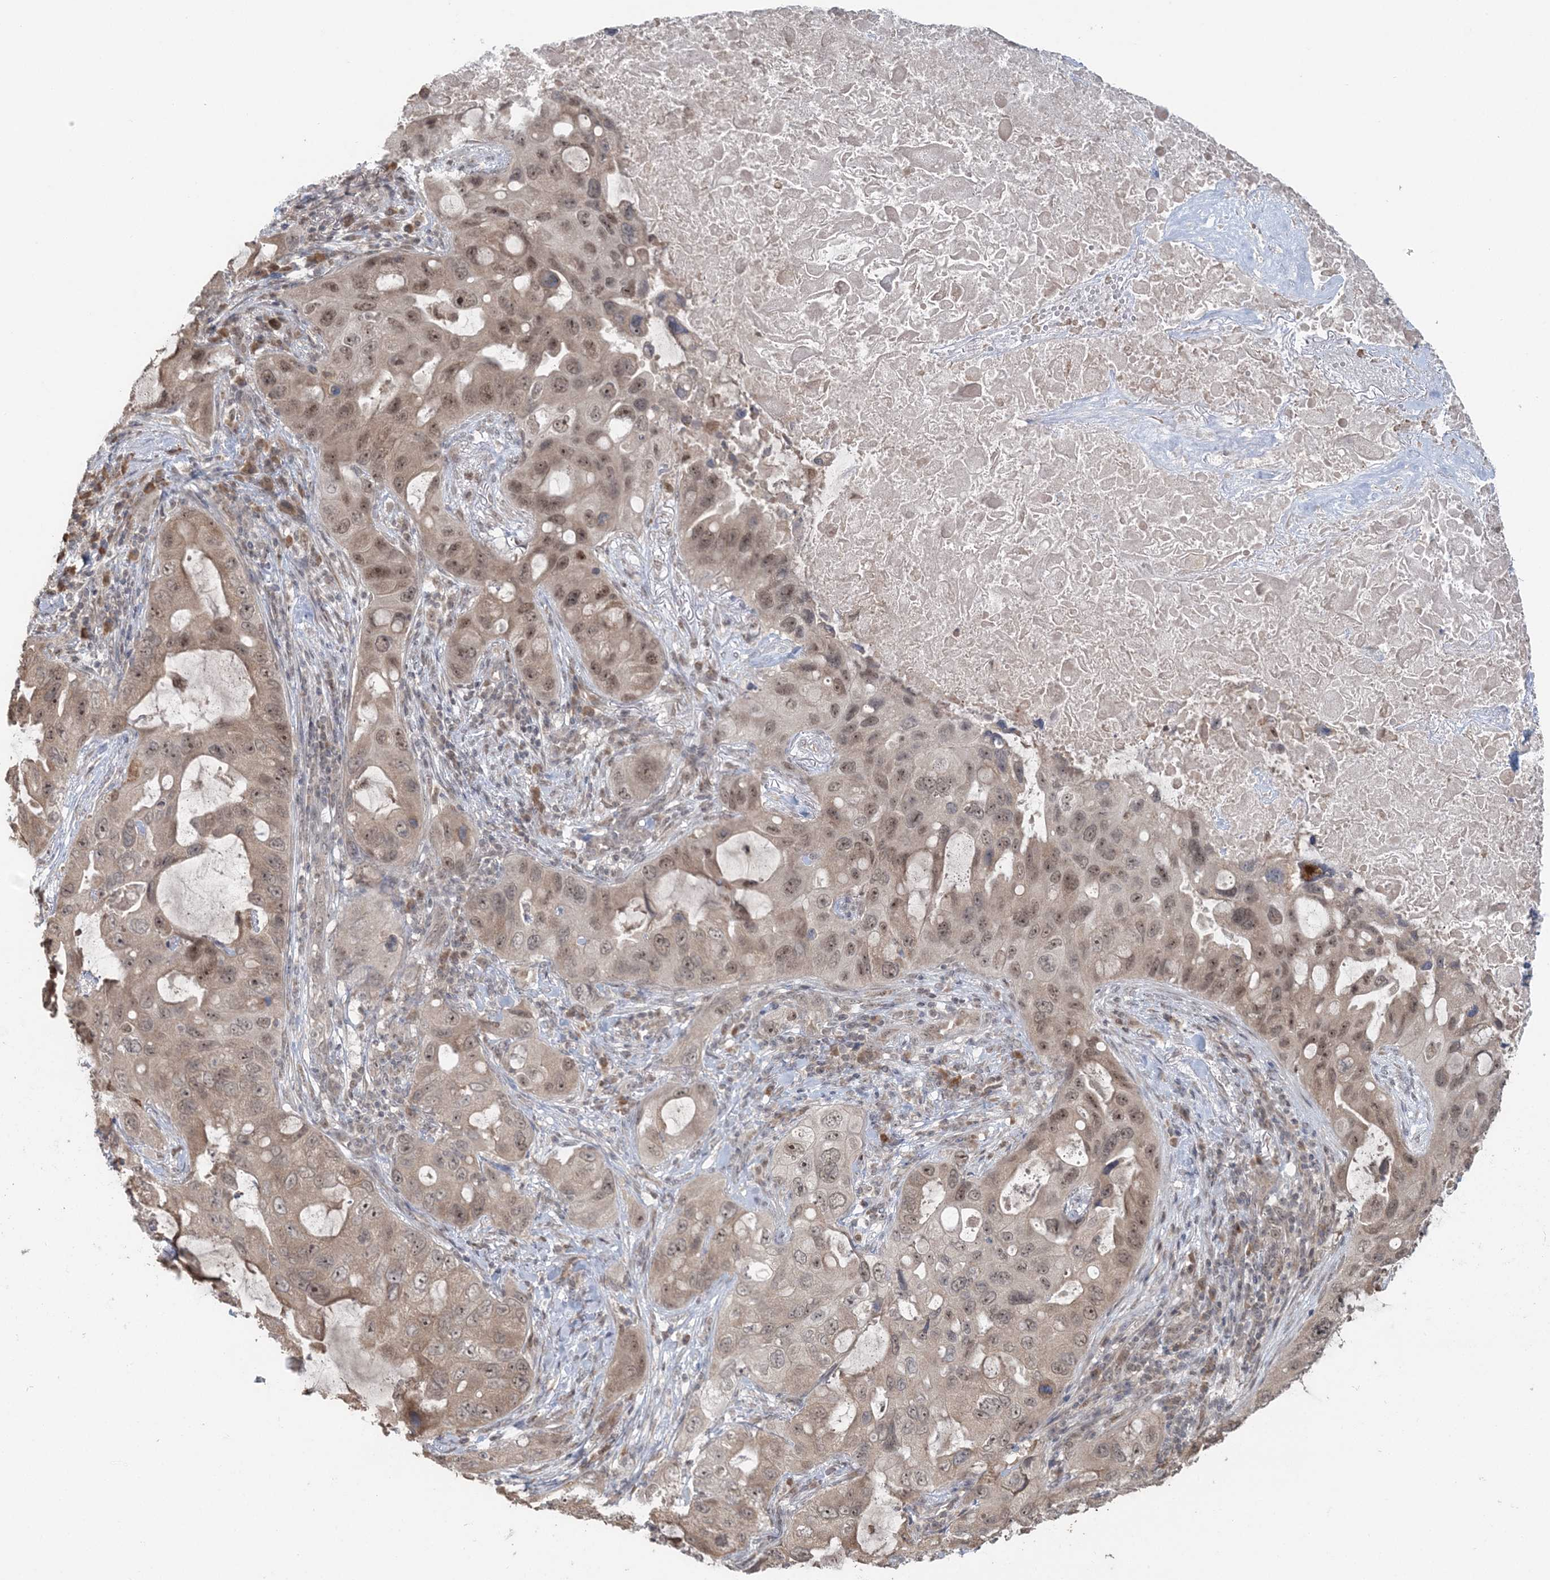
{"staining": {"intensity": "moderate", "quantity": "25%-75%", "location": "nuclear"}, "tissue": "lung cancer", "cell_type": "Tumor cells", "image_type": "cancer", "snomed": [{"axis": "morphology", "description": "Squamous cell carcinoma, NOS"}, {"axis": "topography", "description": "Lung"}], "caption": "Immunohistochemistry staining of squamous cell carcinoma (lung), which reveals medium levels of moderate nuclear expression in about 25%-75% of tumor cells indicating moderate nuclear protein staining. The staining was performed using DAB (brown) for protein detection and nuclei were counterstained in hematoxylin (blue).", "gene": "SLU7", "patient": {"sex": "female", "age": 73}}